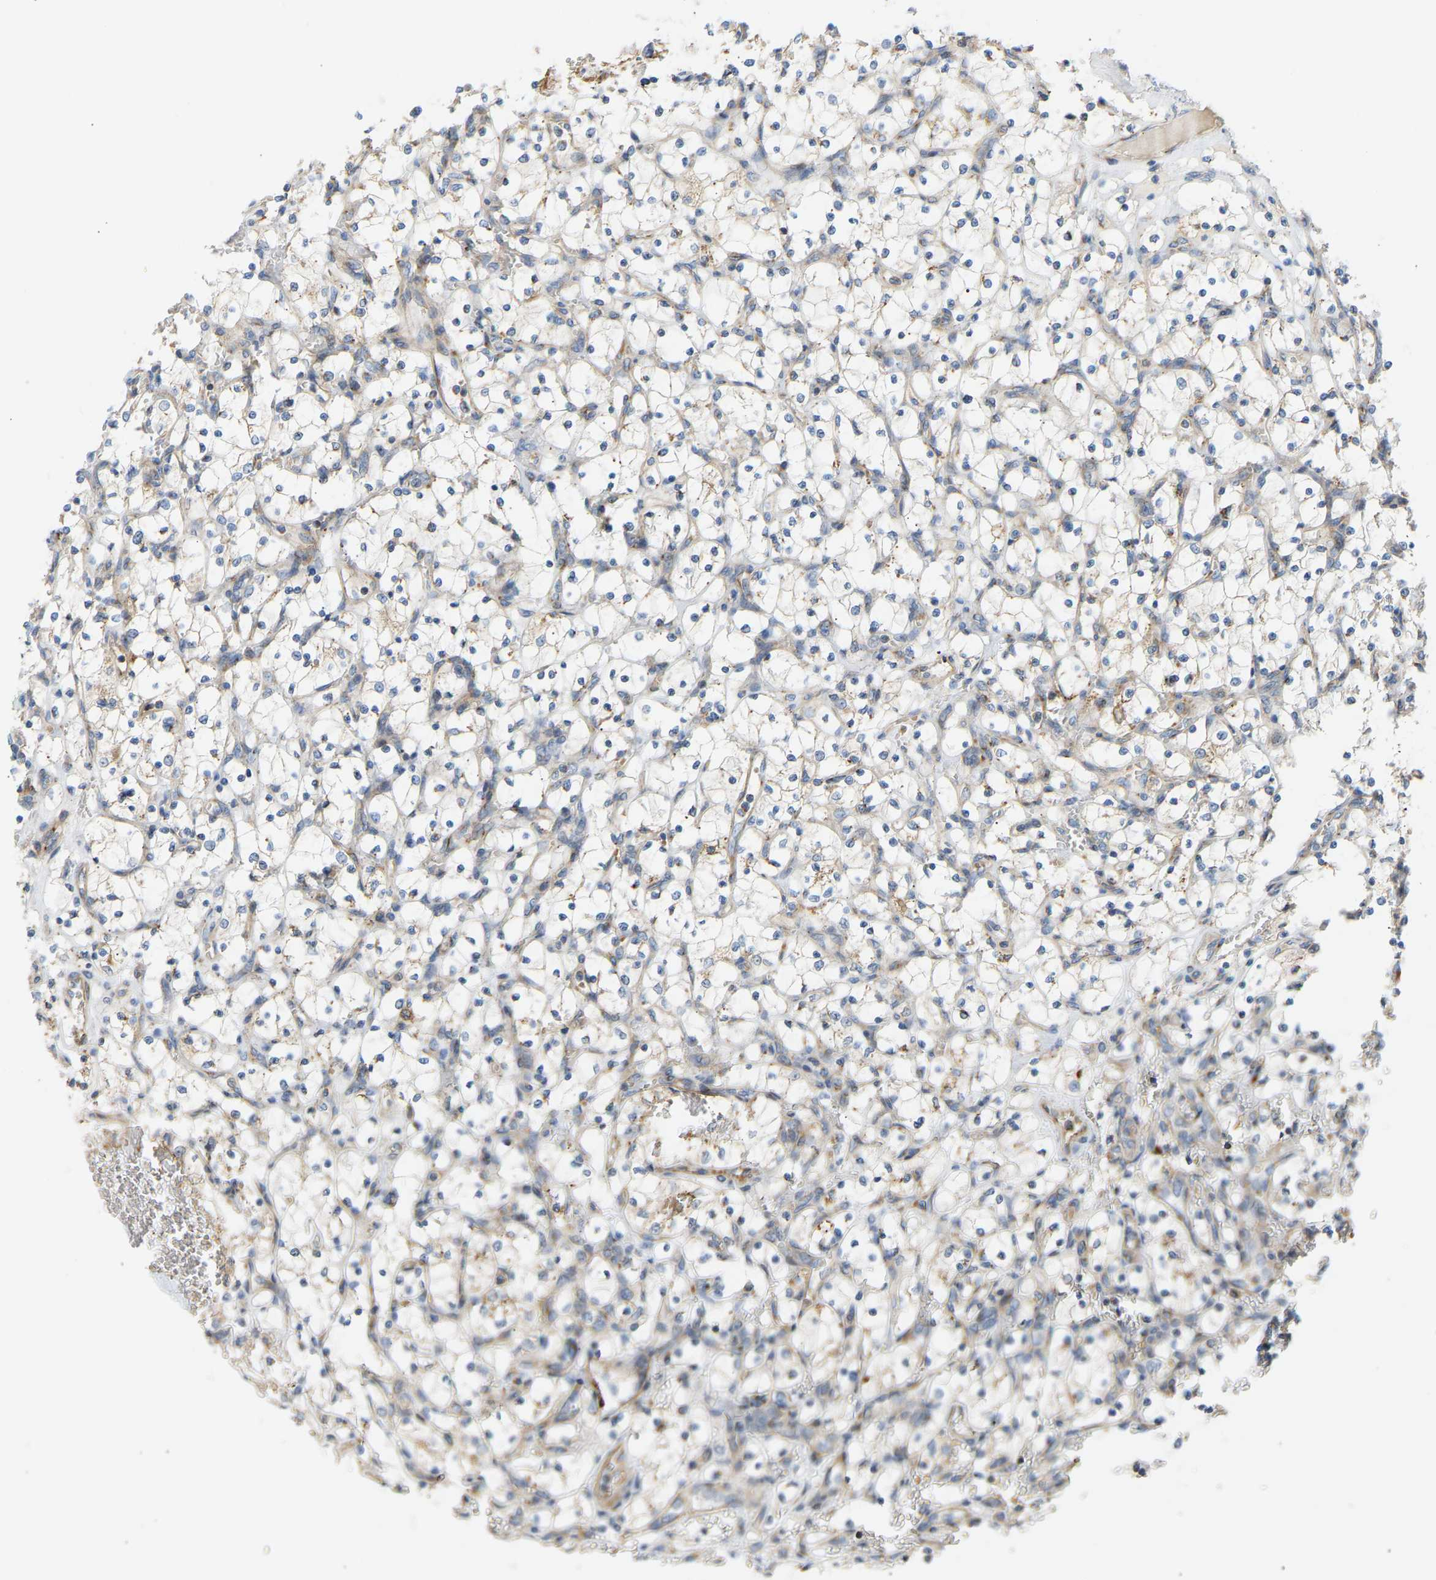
{"staining": {"intensity": "negative", "quantity": "none", "location": "none"}, "tissue": "renal cancer", "cell_type": "Tumor cells", "image_type": "cancer", "snomed": [{"axis": "morphology", "description": "Adenocarcinoma, NOS"}, {"axis": "topography", "description": "Kidney"}], "caption": "DAB (3,3'-diaminobenzidine) immunohistochemical staining of human renal adenocarcinoma displays no significant expression in tumor cells. (DAB IHC, high magnification).", "gene": "YIPF2", "patient": {"sex": "female", "age": 69}}